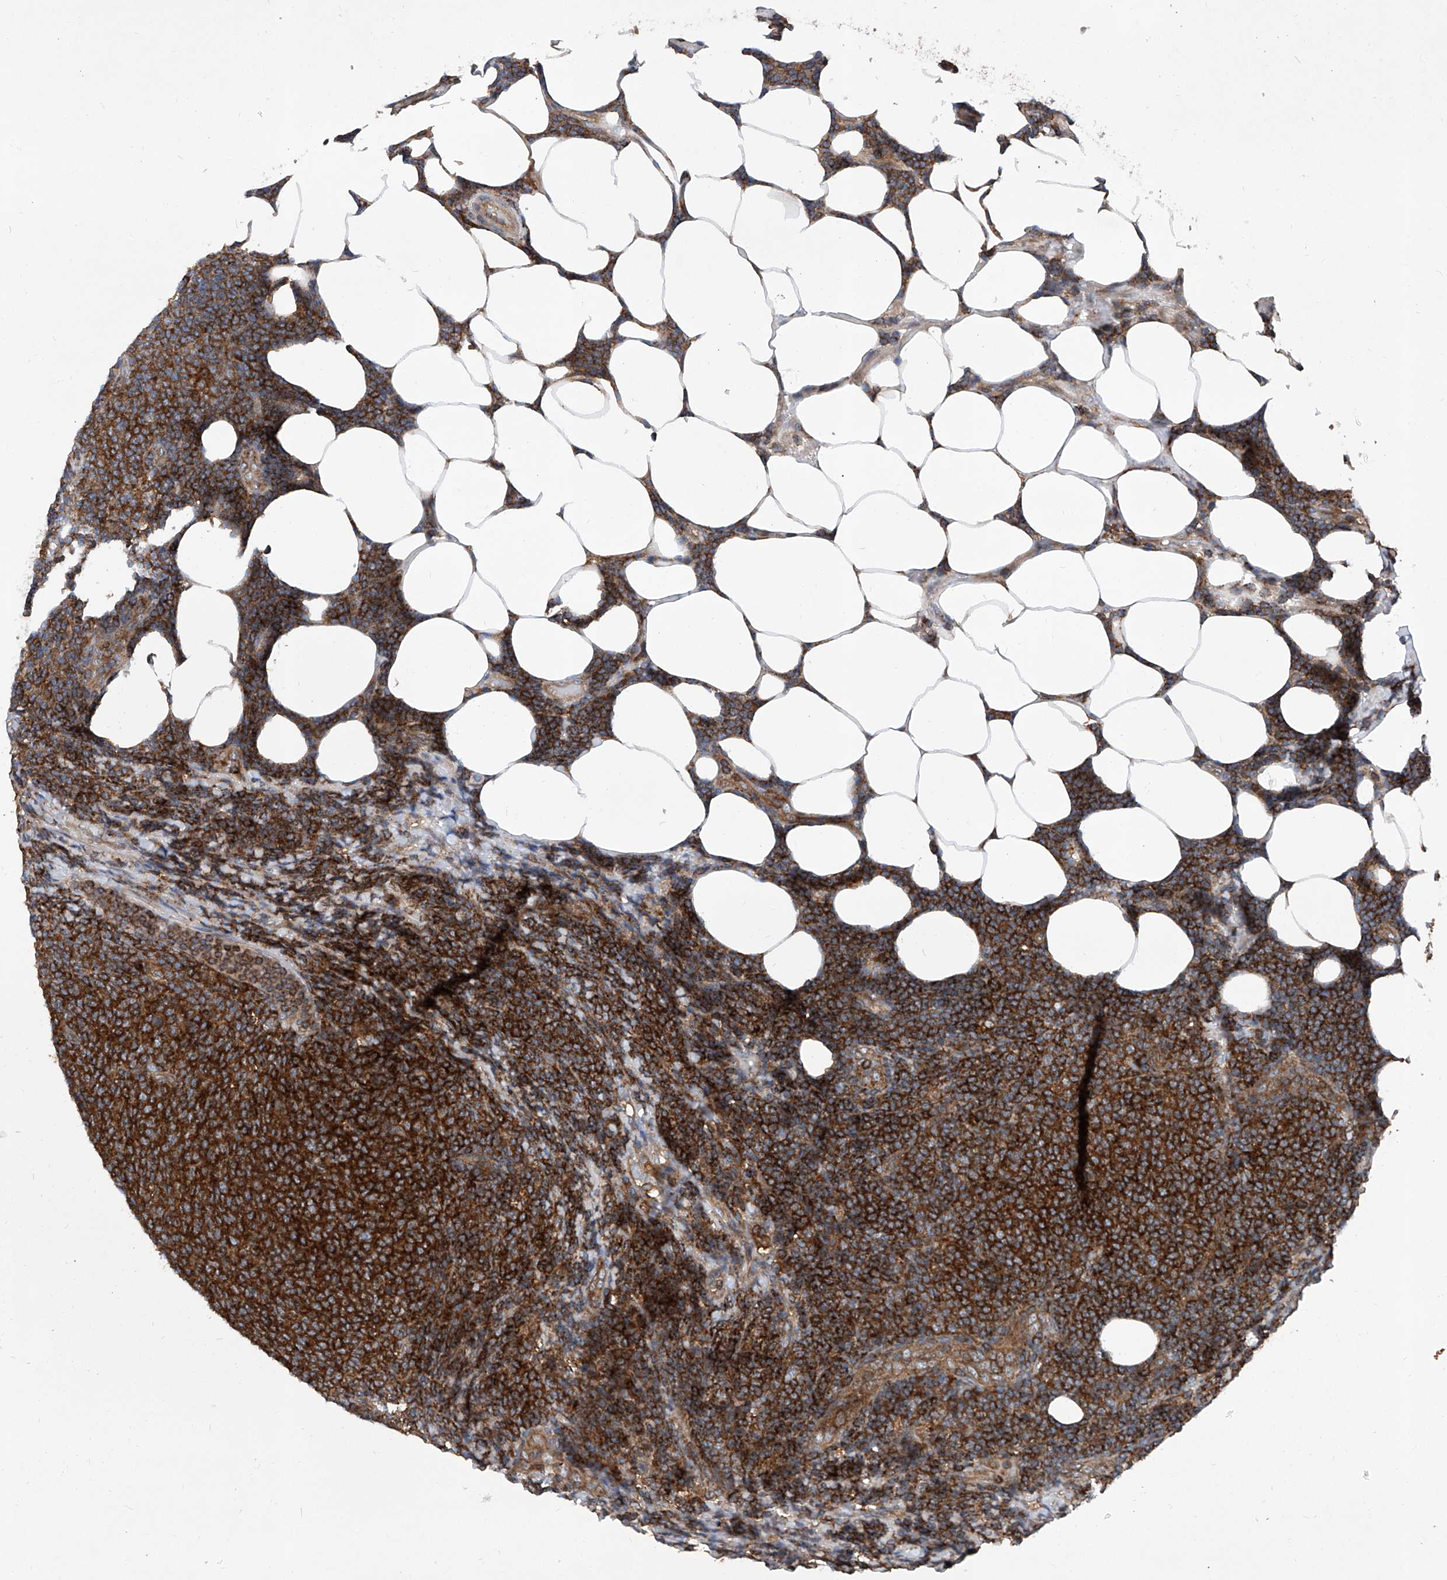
{"staining": {"intensity": "strong", "quantity": ">75%", "location": "cytoplasmic/membranous"}, "tissue": "lymphoma", "cell_type": "Tumor cells", "image_type": "cancer", "snomed": [{"axis": "morphology", "description": "Malignant lymphoma, non-Hodgkin's type, Low grade"}, {"axis": "topography", "description": "Lymph node"}], "caption": "Immunohistochemistry photomicrograph of human lymphoma stained for a protein (brown), which exhibits high levels of strong cytoplasmic/membranous positivity in about >75% of tumor cells.", "gene": "SMAP1", "patient": {"sex": "male", "age": 66}}